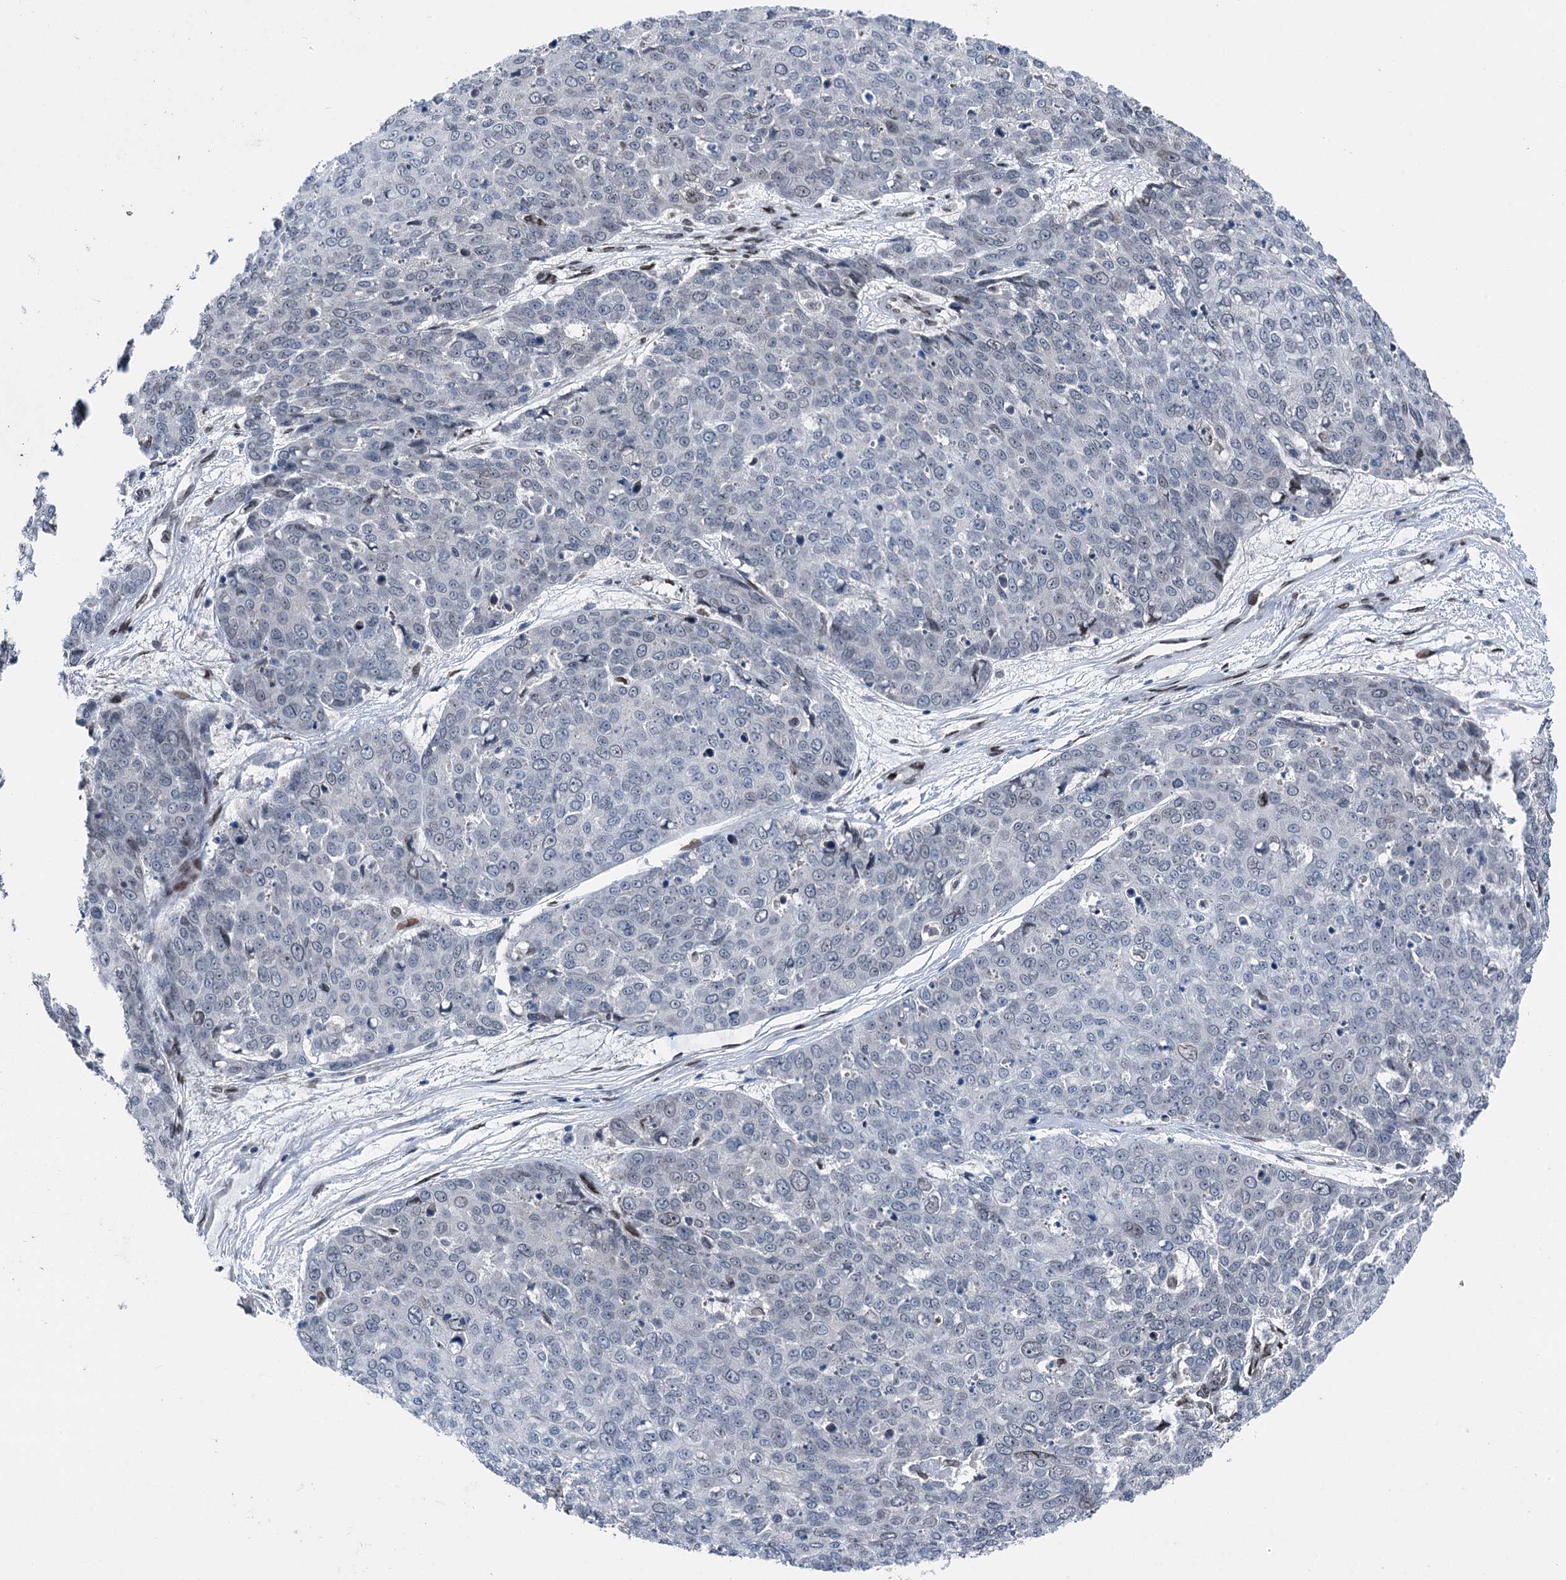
{"staining": {"intensity": "negative", "quantity": "none", "location": "none"}, "tissue": "skin cancer", "cell_type": "Tumor cells", "image_type": "cancer", "snomed": [{"axis": "morphology", "description": "Squamous cell carcinoma, NOS"}, {"axis": "topography", "description": "Skin"}], "caption": "Squamous cell carcinoma (skin) was stained to show a protein in brown. There is no significant positivity in tumor cells. Nuclei are stained in blue.", "gene": "MRPL14", "patient": {"sex": "male", "age": 71}}